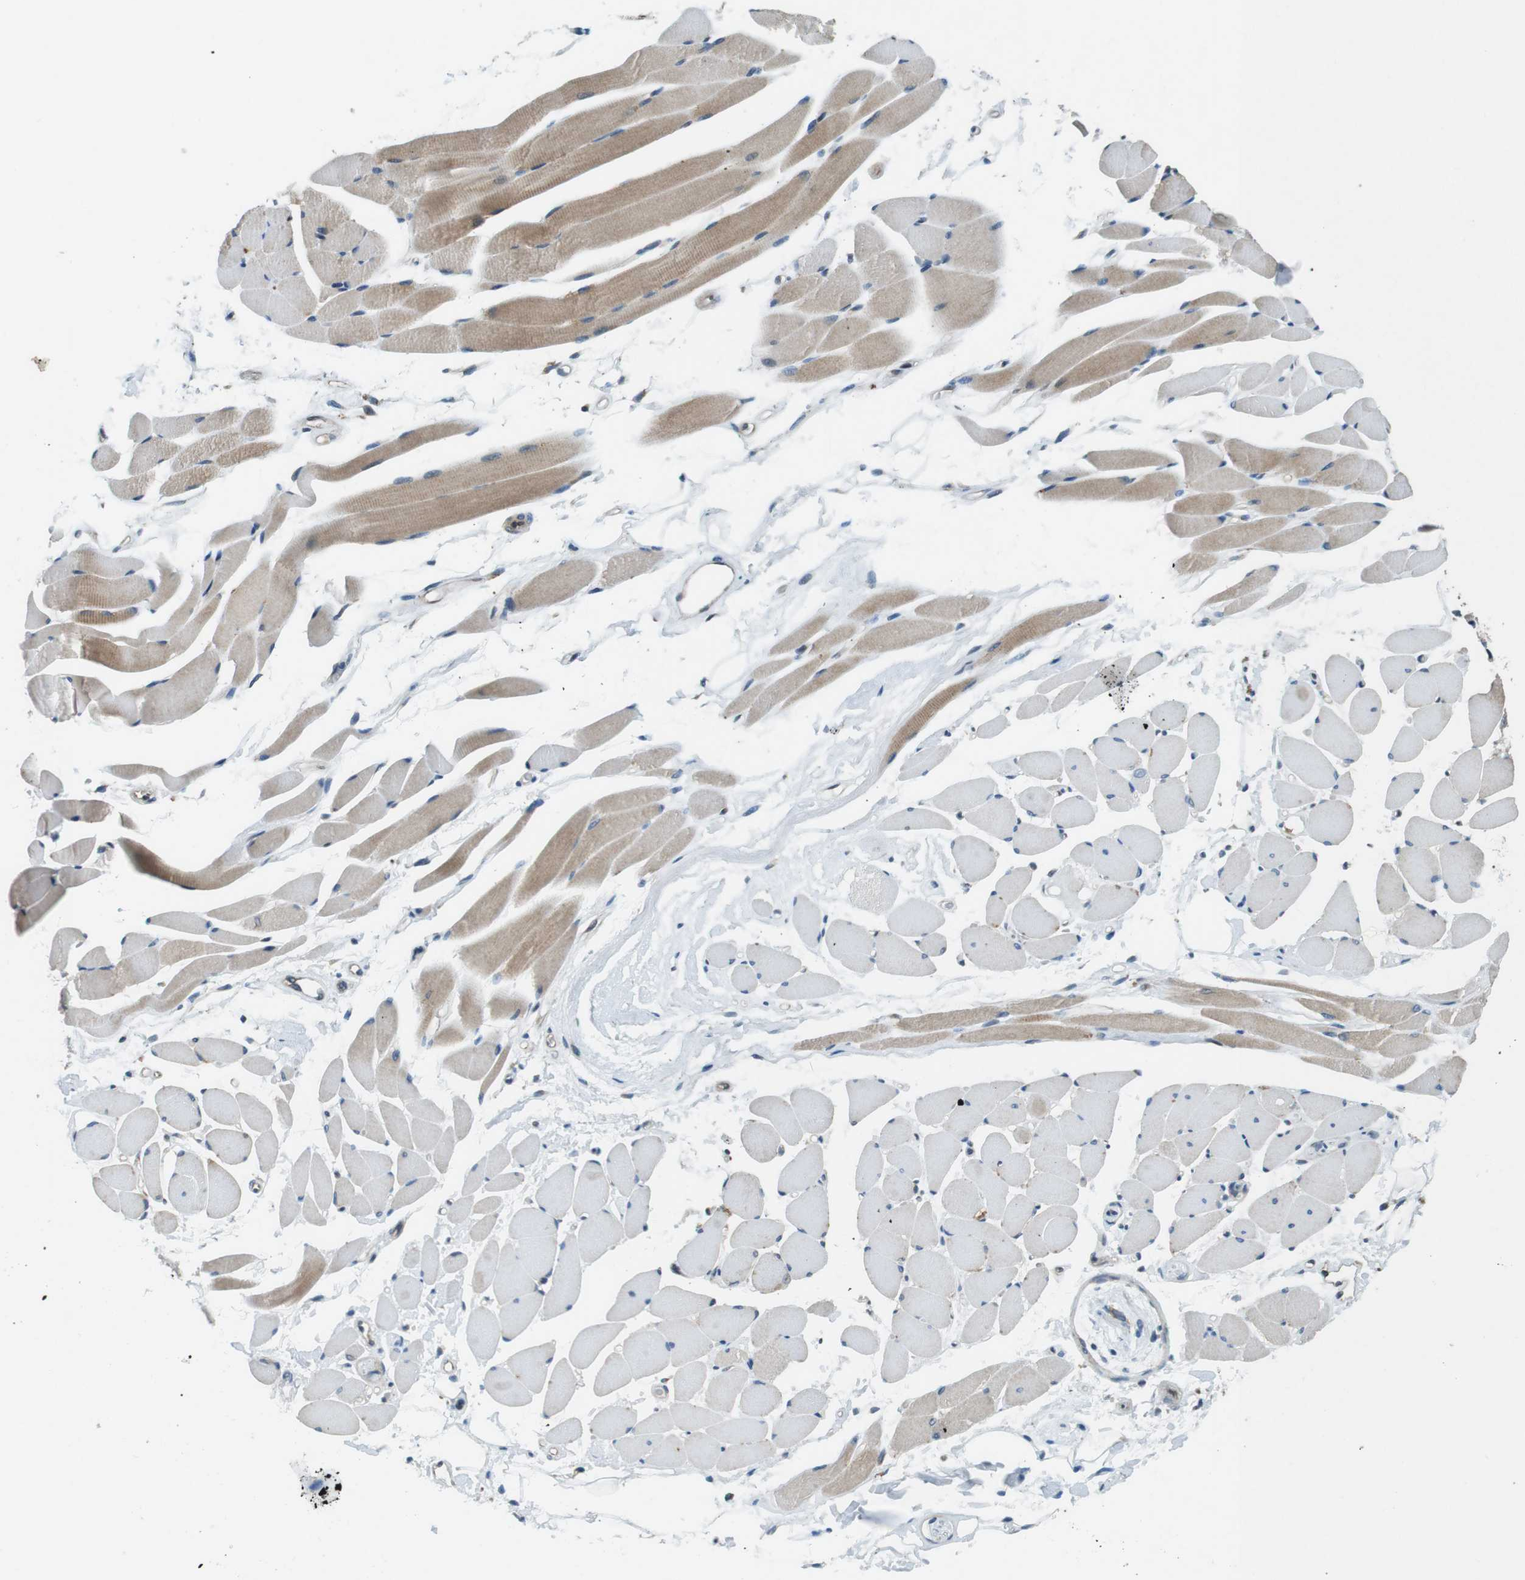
{"staining": {"intensity": "moderate", "quantity": "25%-75%", "location": "cytoplasmic/membranous"}, "tissue": "skeletal muscle", "cell_type": "Myocytes", "image_type": "normal", "snomed": [{"axis": "morphology", "description": "Normal tissue, NOS"}, {"axis": "topography", "description": "Skeletal muscle"}, {"axis": "topography", "description": "Peripheral nerve tissue"}], "caption": "The histopathology image shows staining of benign skeletal muscle, revealing moderate cytoplasmic/membranous protein positivity (brown color) within myocytes.", "gene": "PALD1", "patient": {"sex": "female", "age": 84}}